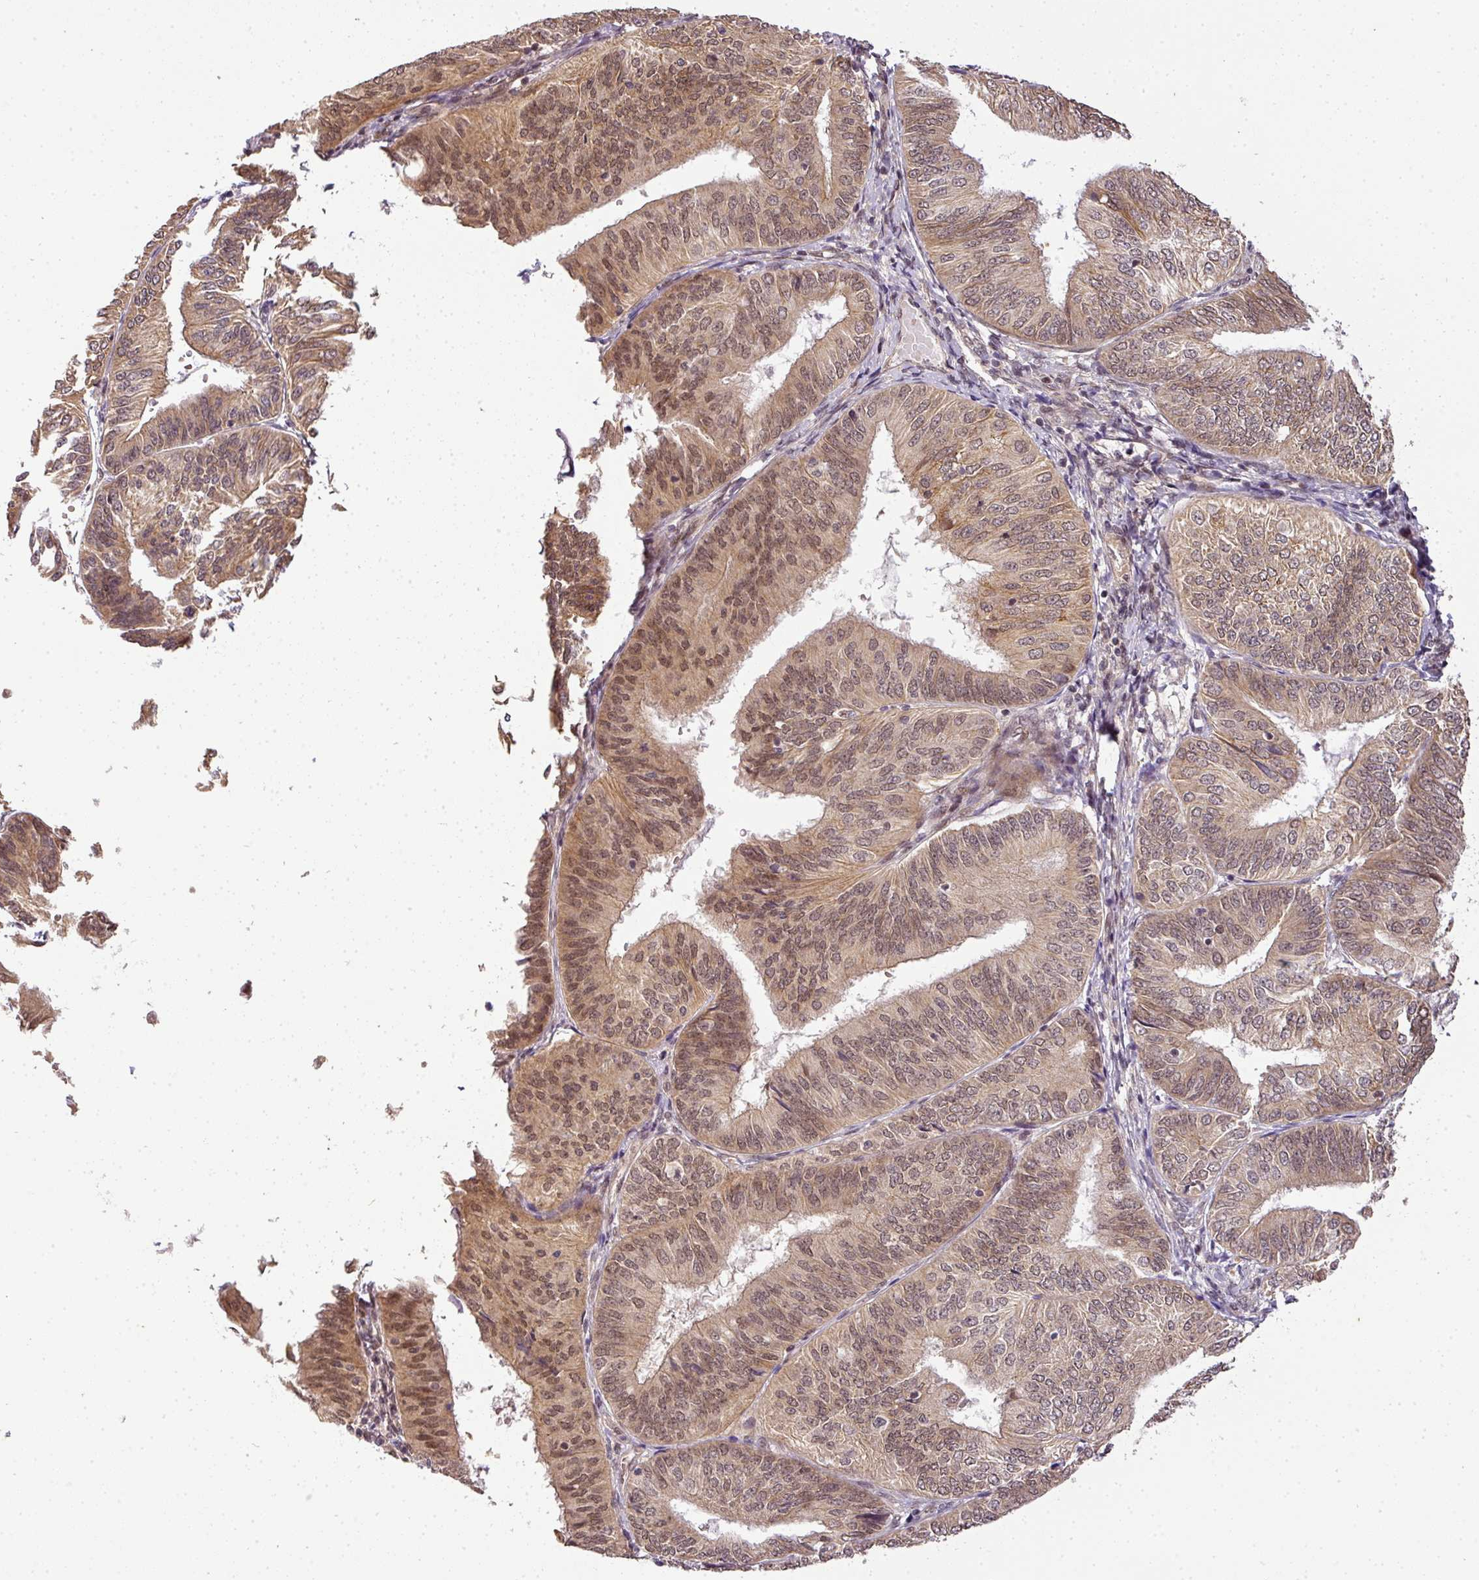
{"staining": {"intensity": "moderate", "quantity": ">75%", "location": "nuclear"}, "tissue": "endometrial cancer", "cell_type": "Tumor cells", "image_type": "cancer", "snomed": [{"axis": "morphology", "description": "Adenocarcinoma, NOS"}, {"axis": "topography", "description": "Endometrium"}], "caption": "Immunohistochemical staining of endometrial cancer exhibits medium levels of moderate nuclear protein positivity in approximately >75% of tumor cells.", "gene": "C1orf226", "patient": {"sex": "female", "age": 58}}